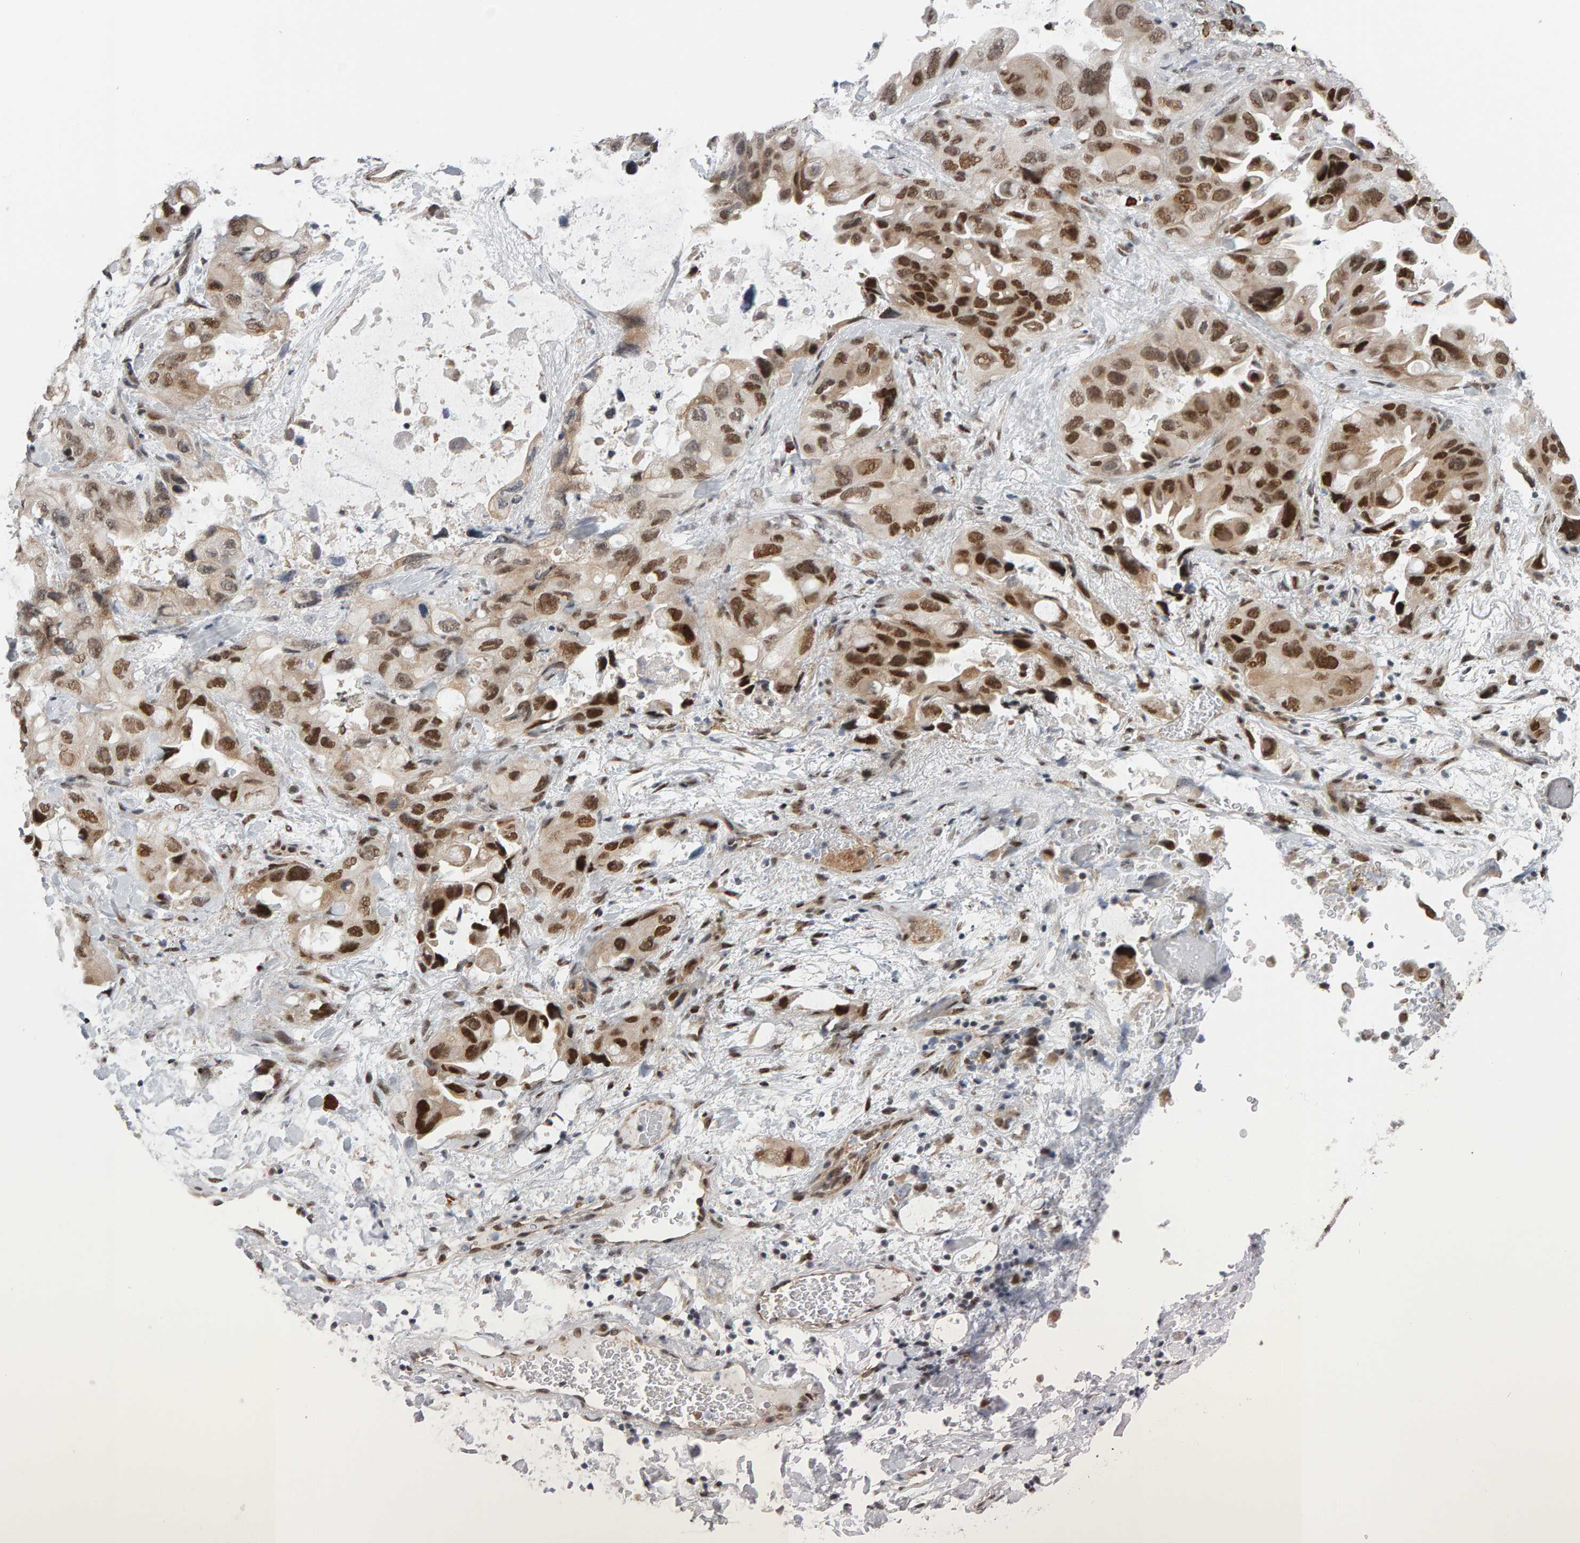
{"staining": {"intensity": "moderate", "quantity": ">75%", "location": "nuclear"}, "tissue": "lung cancer", "cell_type": "Tumor cells", "image_type": "cancer", "snomed": [{"axis": "morphology", "description": "Squamous cell carcinoma, NOS"}, {"axis": "topography", "description": "Lung"}], "caption": "Immunohistochemistry of squamous cell carcinoma (lung) displays medium levels of moderate nuclear staining in approximately >75% of tumor cells.", "gene": "ATF7IP", "patient": {"sex": "female", "age": 73}}